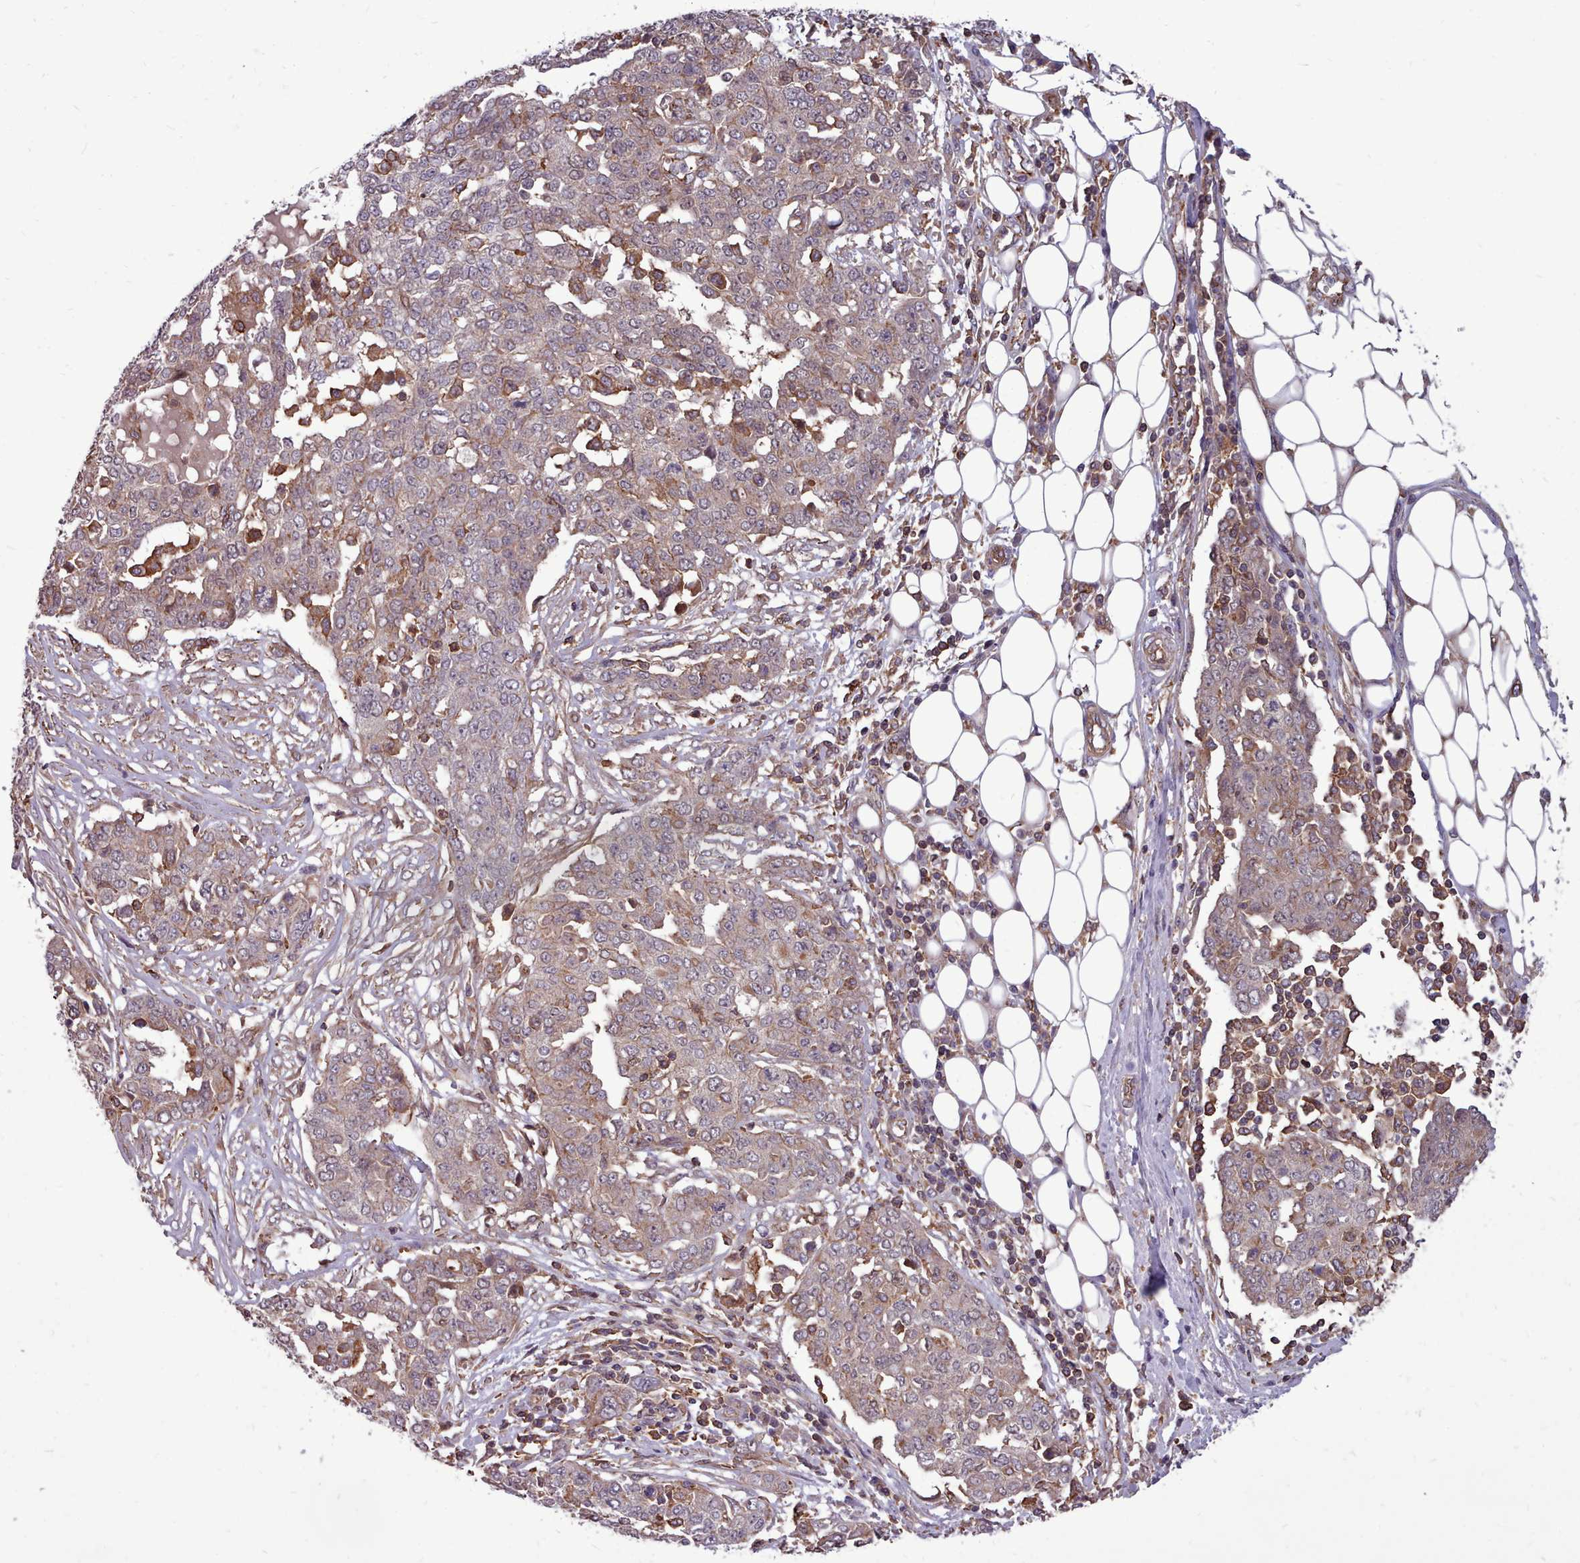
{"staining": {"intensity": "moderate", "quantity": "<25%", "location": "cytoplasmic/membranous"}, "tissue": "ovarian cancer", "cell_type": "Tumor cells", "image_type": "cancer", "snomed": [{"axis": "morphology", "description": "Cystadenocarcinoma, serous, NOS"}, {"axis": "topography", "description": "Soft tissue"}, {"axis": "topography", "description": "Ovary"}], "caption": "This micrograph demonstrates immunohistochemistry staining of ovarian serous cystadenocarcinoma, with low moderate cytoplasmic/membranous expression in approximately <25% of tumor cells.", "gene": "STUB1", "patient": {"sex": "female", "age": 57}}